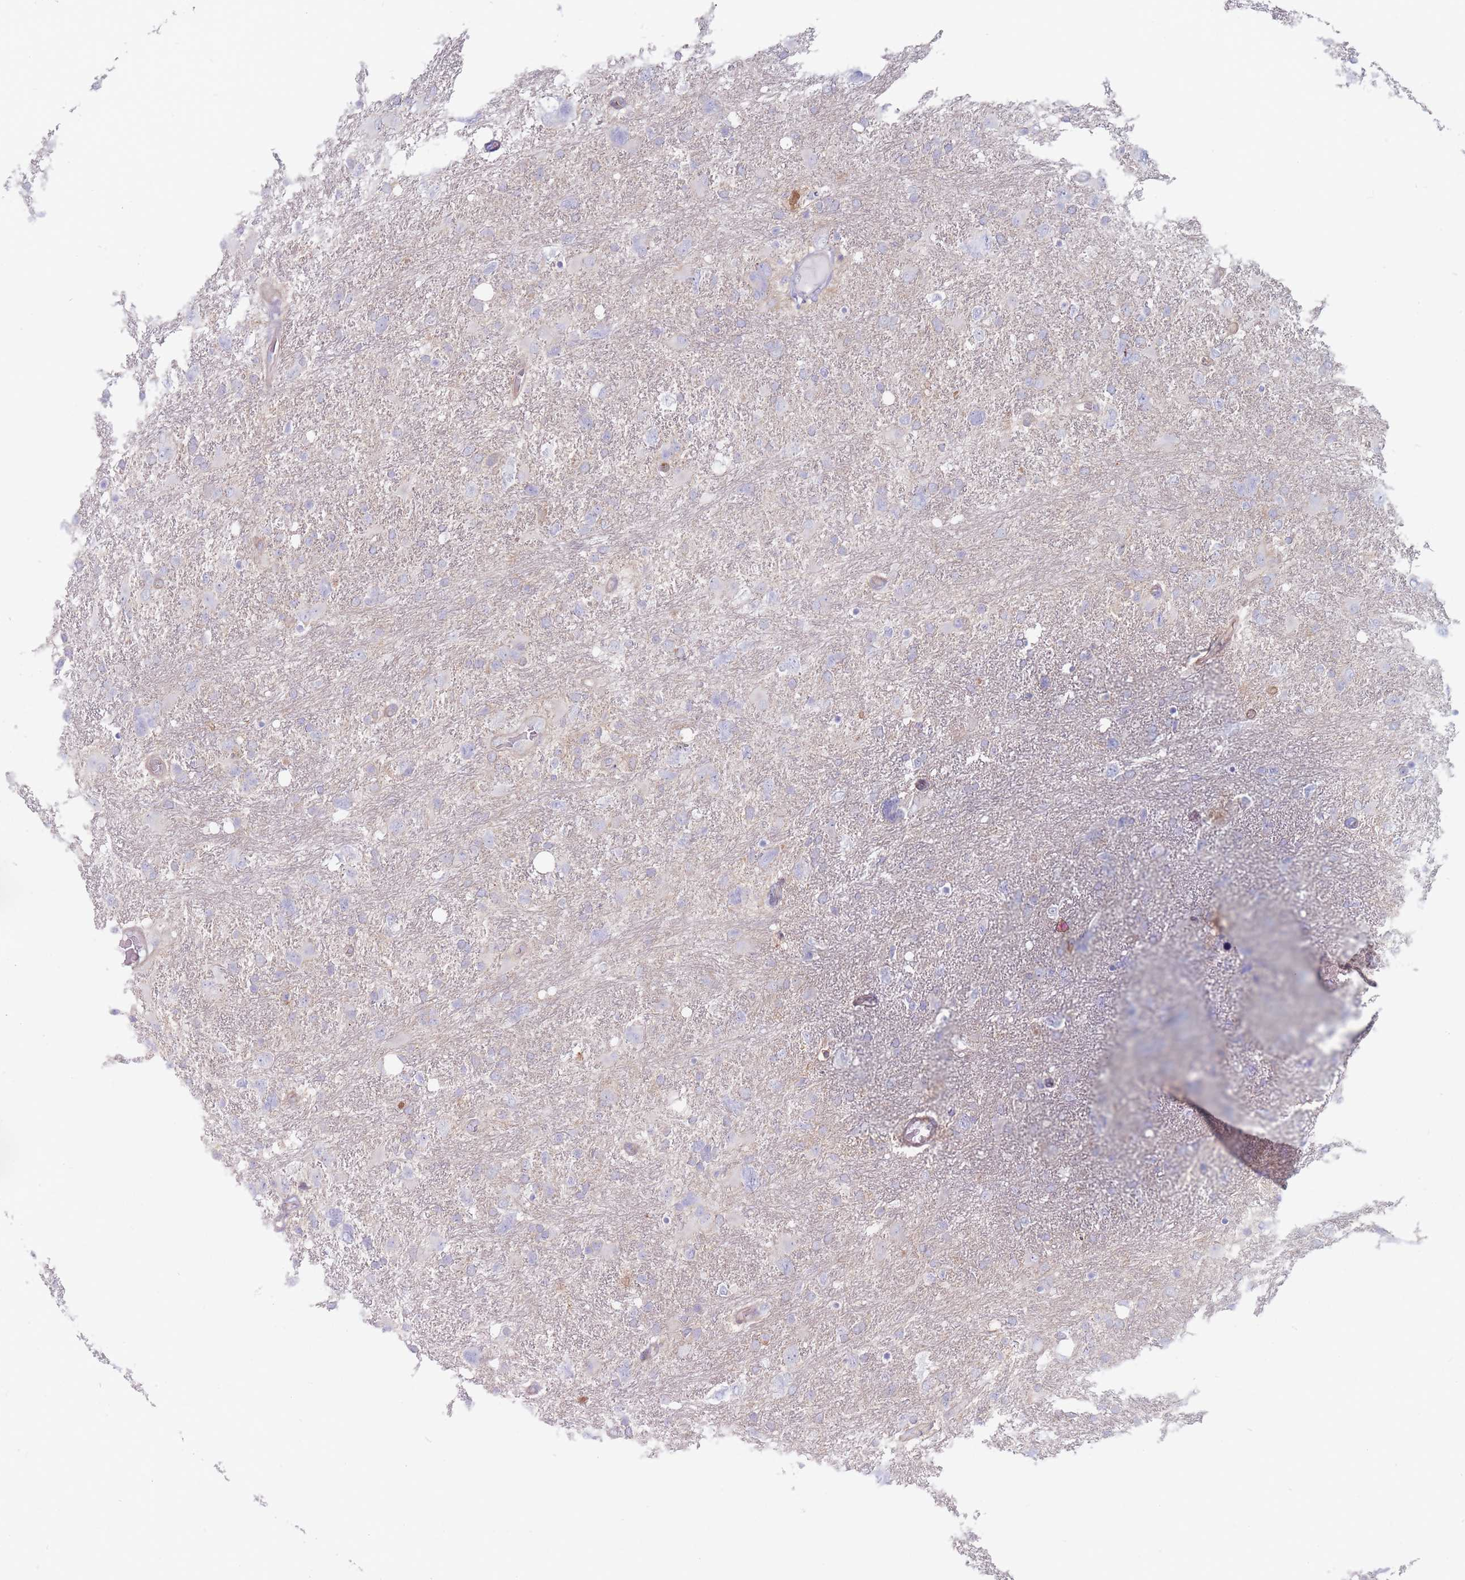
{"staining": {"intensity": "negative", "quantity": "none", "location": "none"}, "tissue": "glioma", "cell_type": "Tumor cells", "image_type": "cancer", "snomed": [{"axis": "morphology", "description": "Glioma, malignant, High grade"}, {"axis": "topography", "description": "Brain"}], "caption": "This is an immunohistochemistry image of human glioma. There is no expression in tumor cells.", "gene": "PLPP1", "patient": {"sex": "male", "age": 61}}